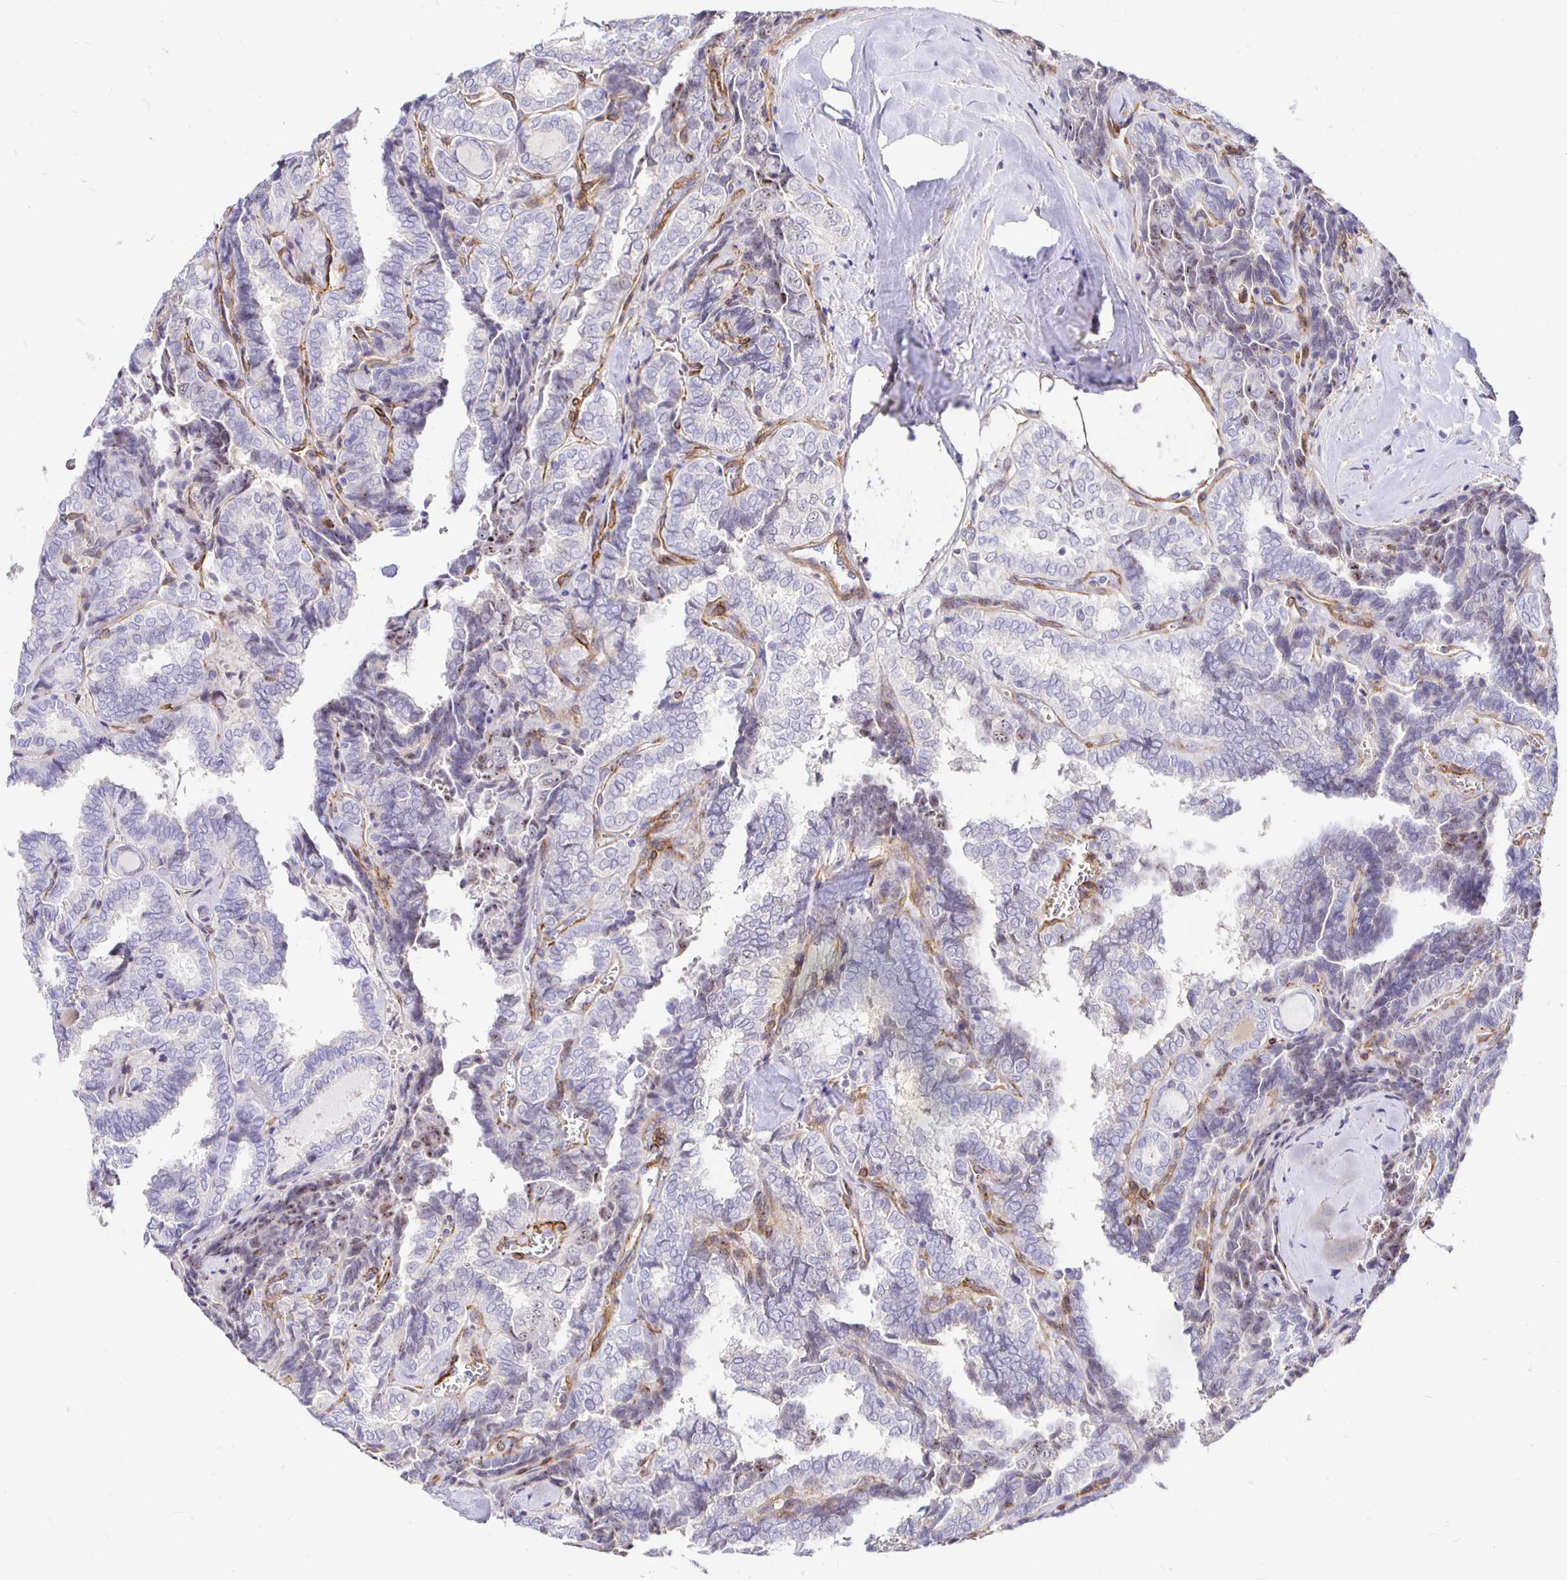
{"staining": {"intensity": "negative", "quantity": "none", "location": "none"}, "tissue": "thyroid cancer", "cell_type": "Tumor cells", "image_type": "cancer", "snomed": [{"axis": "morphology", "description": "Papillary adenocarcinoma, NOS"}, {"axis": "topography", "description": "Thyroid gland"}], "caption": "This is an immunohistochemistry photomicrograph of human thyroid cancer (papillary adenocarcinoma). There is no expression in tumor cells.", "gene": "PALM2AKAP2", "patient": {"sex": "female", "age": 30}}